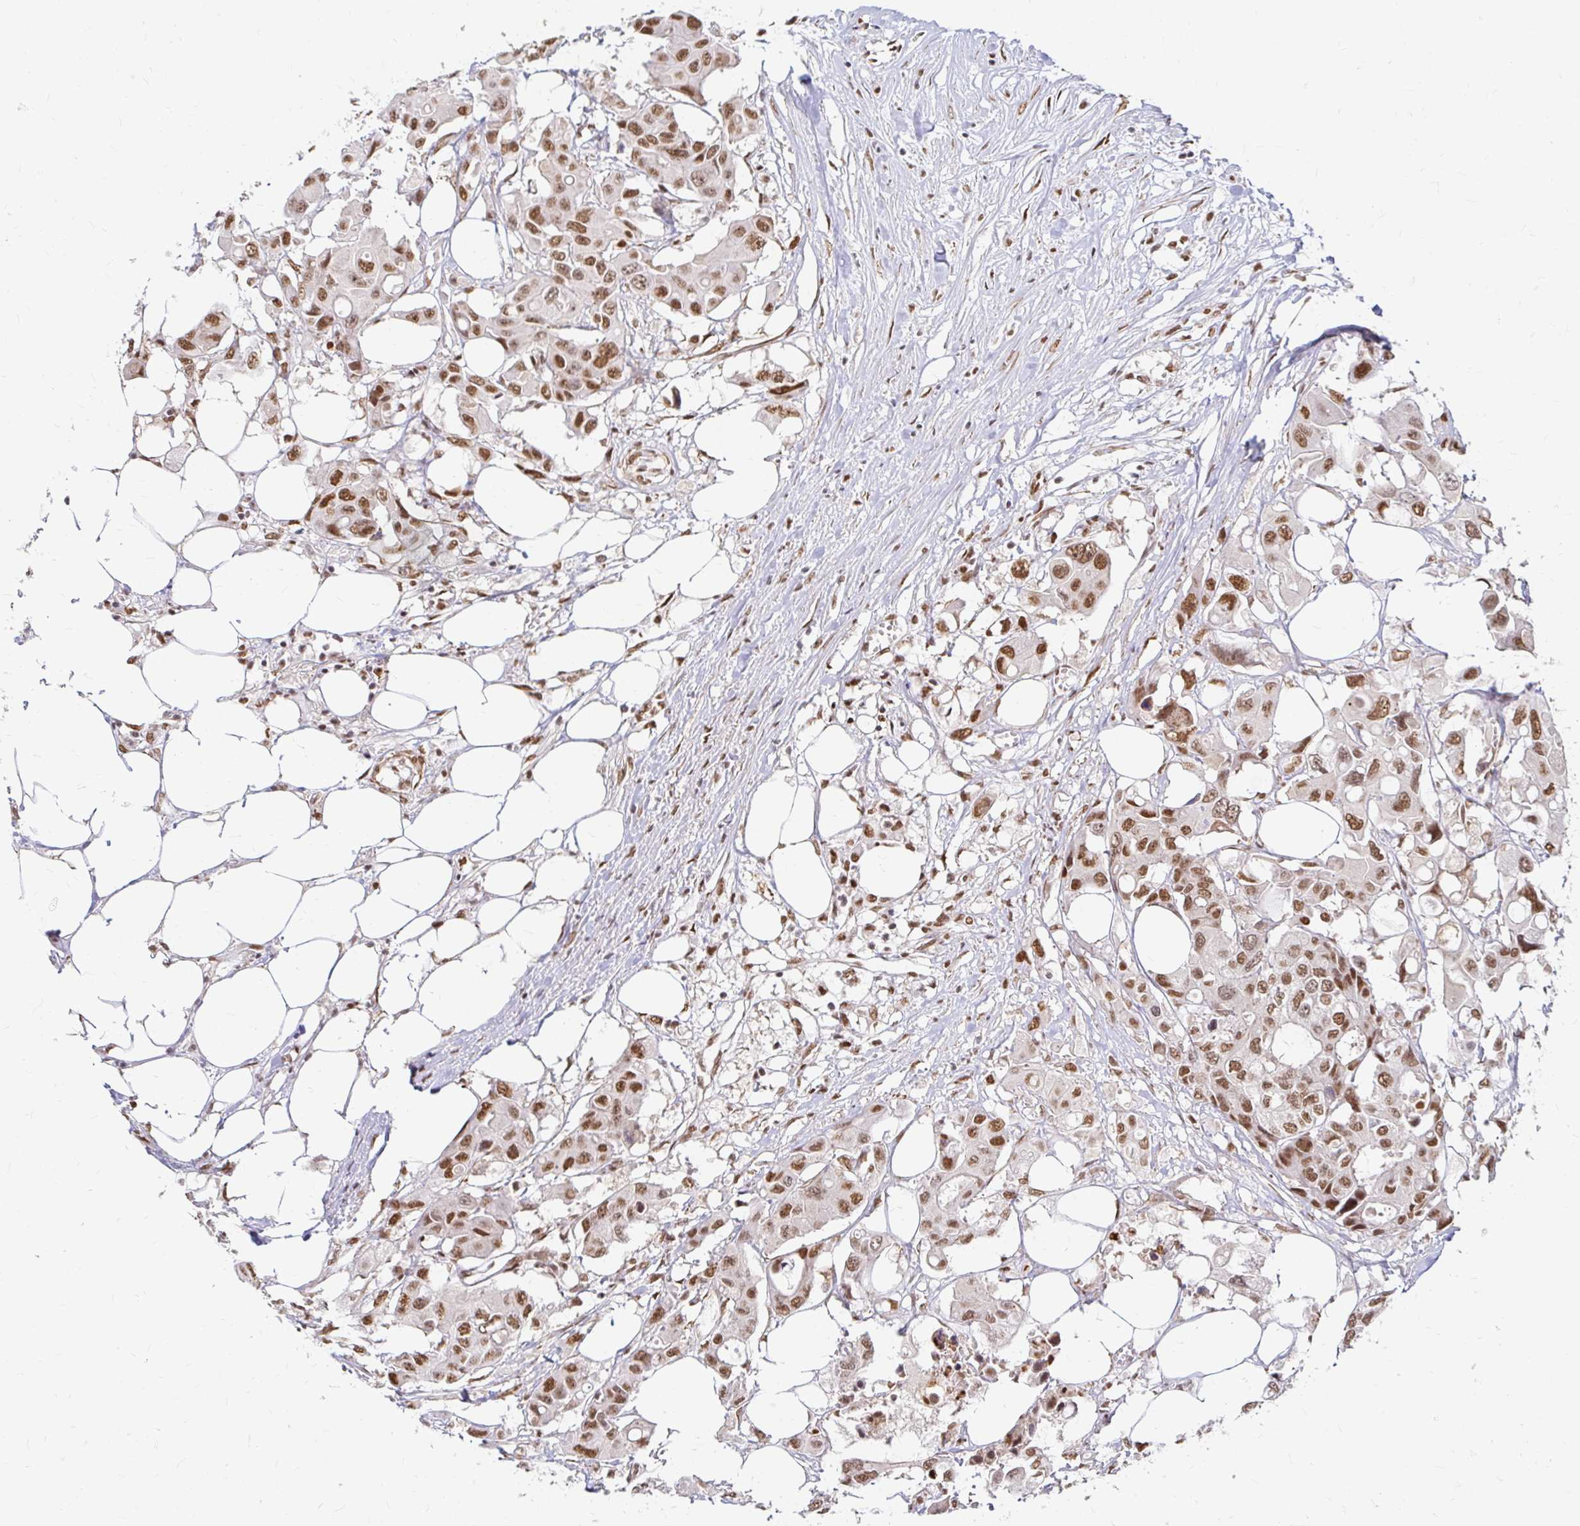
{"staining": {"intensity": "moderate", "quantity": ">75%", "location": "nuclear"}, "tissue": "colorectal cancer", "cell_type": "Tumor cells", "image_type": "cancer", "snomed": [{"axis": "morphology", "description": "Adenocarcinoma, NOS"}, {"axis": "topography", "description": "Colon"}], "caption": "Immunohistochemistry (IHC) photomicrograph of neoplastic tissue: colorectal cancer stained using IHC shows medium levels of moderate protein expression localized specifically in the nuclear of tumor cells, appearing as a nuclear brown color.", "gene": "HNRNPU", "patient": {"sex": "male", "age": 77}}